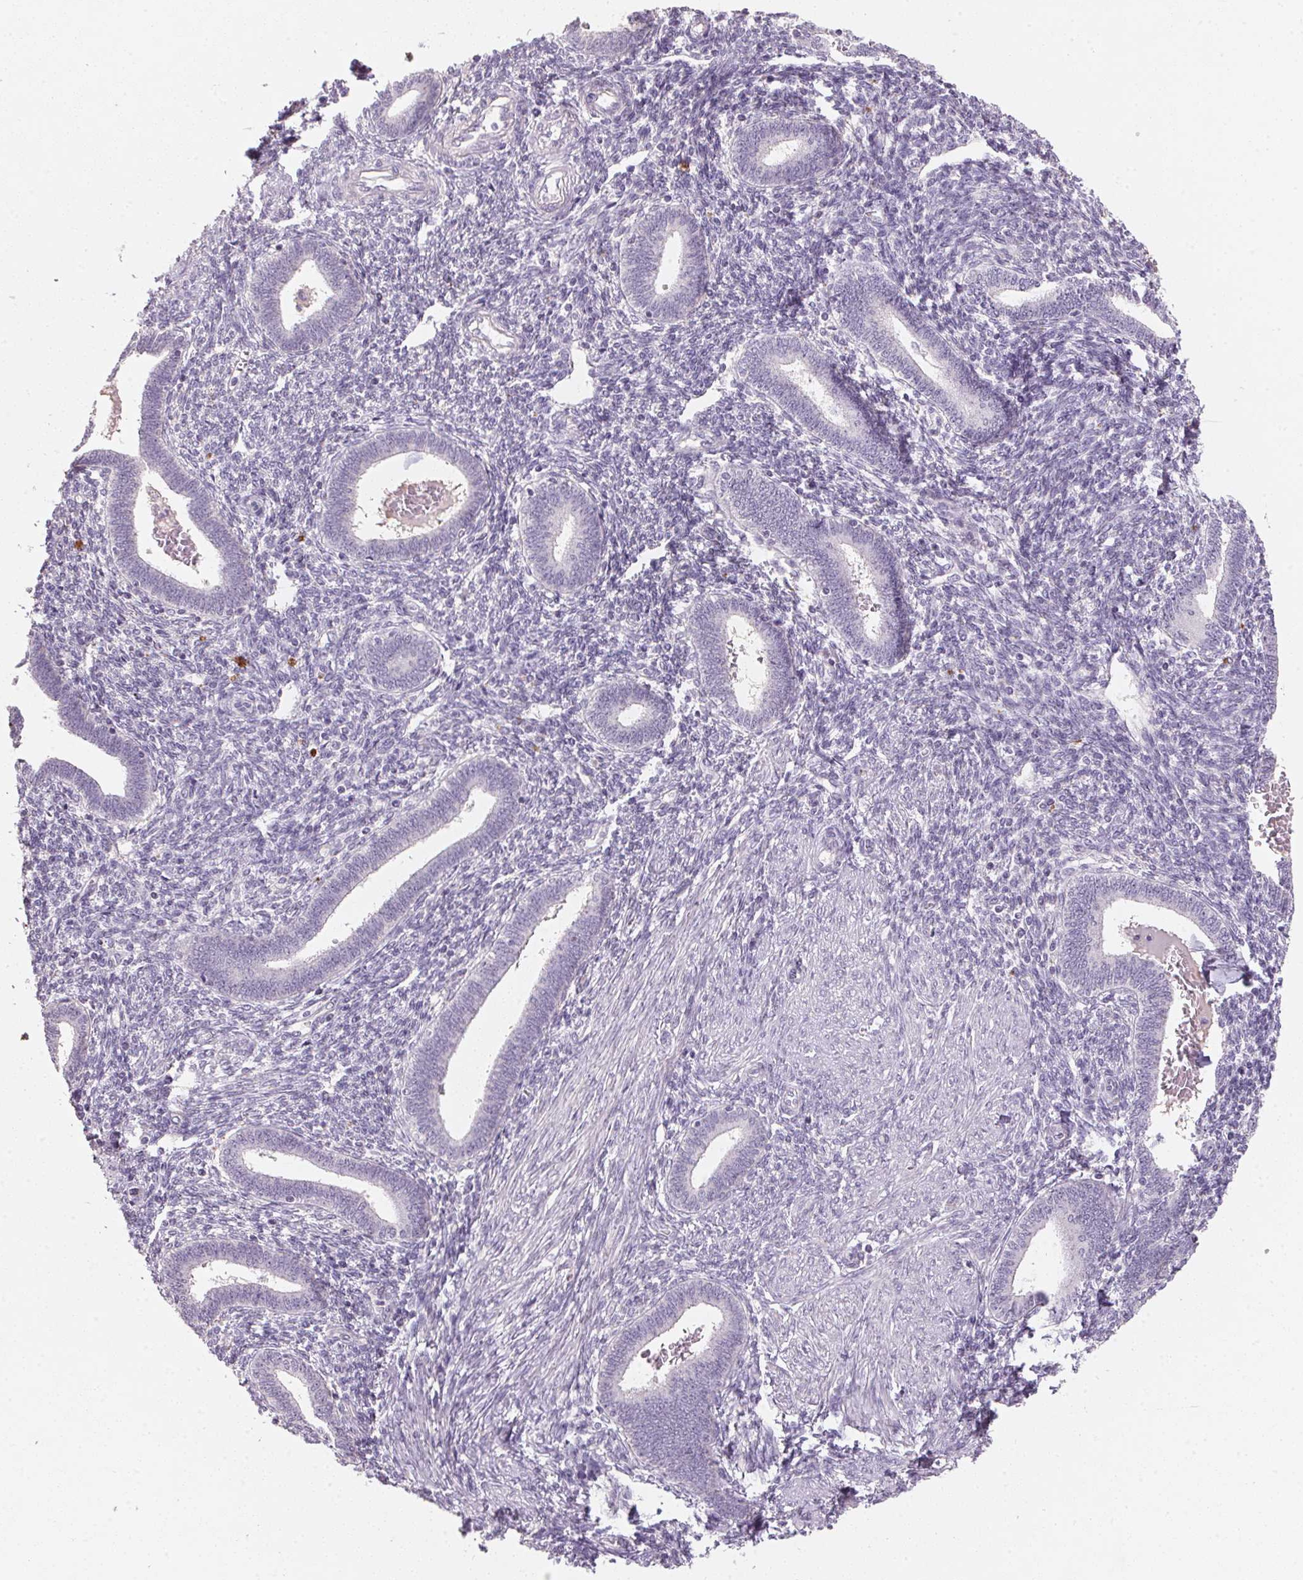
{"staining": {"intensity": "negative", "quantity": "none", "location": "none"}, "tissue": "endometrium", "cell_type": "Cells in endometrial stroma", "image_type": "normal", "snomed": [{"axis": "morphology", "description": "Normal tissue, NOS"}, {"axis": "topography", "description": "Endometrium"}], "caption": "A photomicrograph of human endometrium is negative for staining in cells in endometrial stroma.", "gene": "CXCL5", "patient": {"sex": "female", "age": 42}}